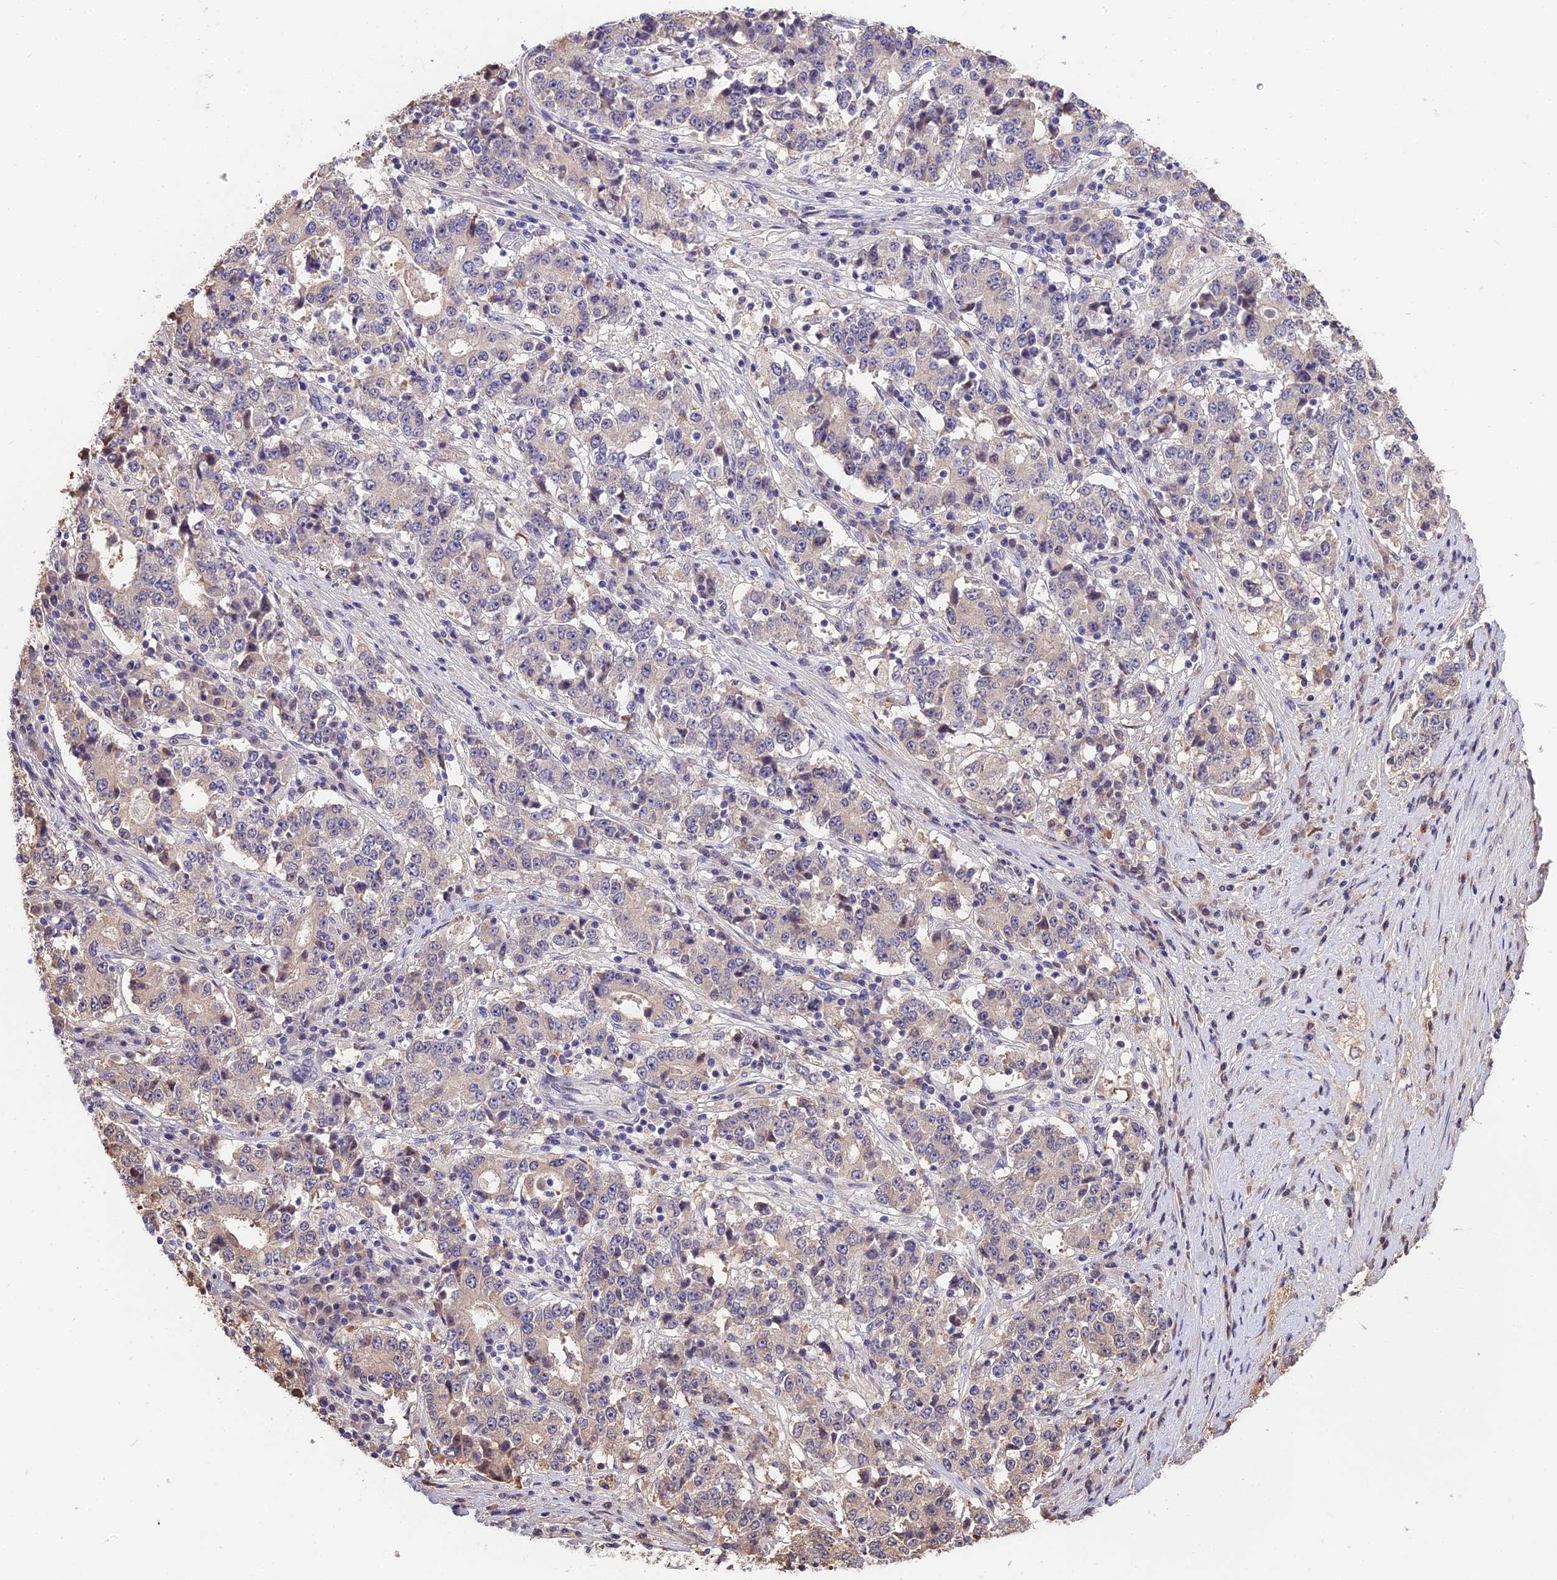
{"staining": {"intensity": "weak", "quantity": "<25%", "location": "cytoplasmic/membranous"}, "tissue": "stomach cancer", "cell_type": "Tumor cells", "image_type": "cancer", "snomed": [{"axis": "morphology", "description": "Adenocarcinoma, NOS"}, {"axis": "topography", "description": "Stomach"}], "caption": "The micrograph exhibits no staining of tumor cells in adenocarcinoma (stomach).", "gene": "BSCL2", "patient": {"sex": "male", "age": 59}}